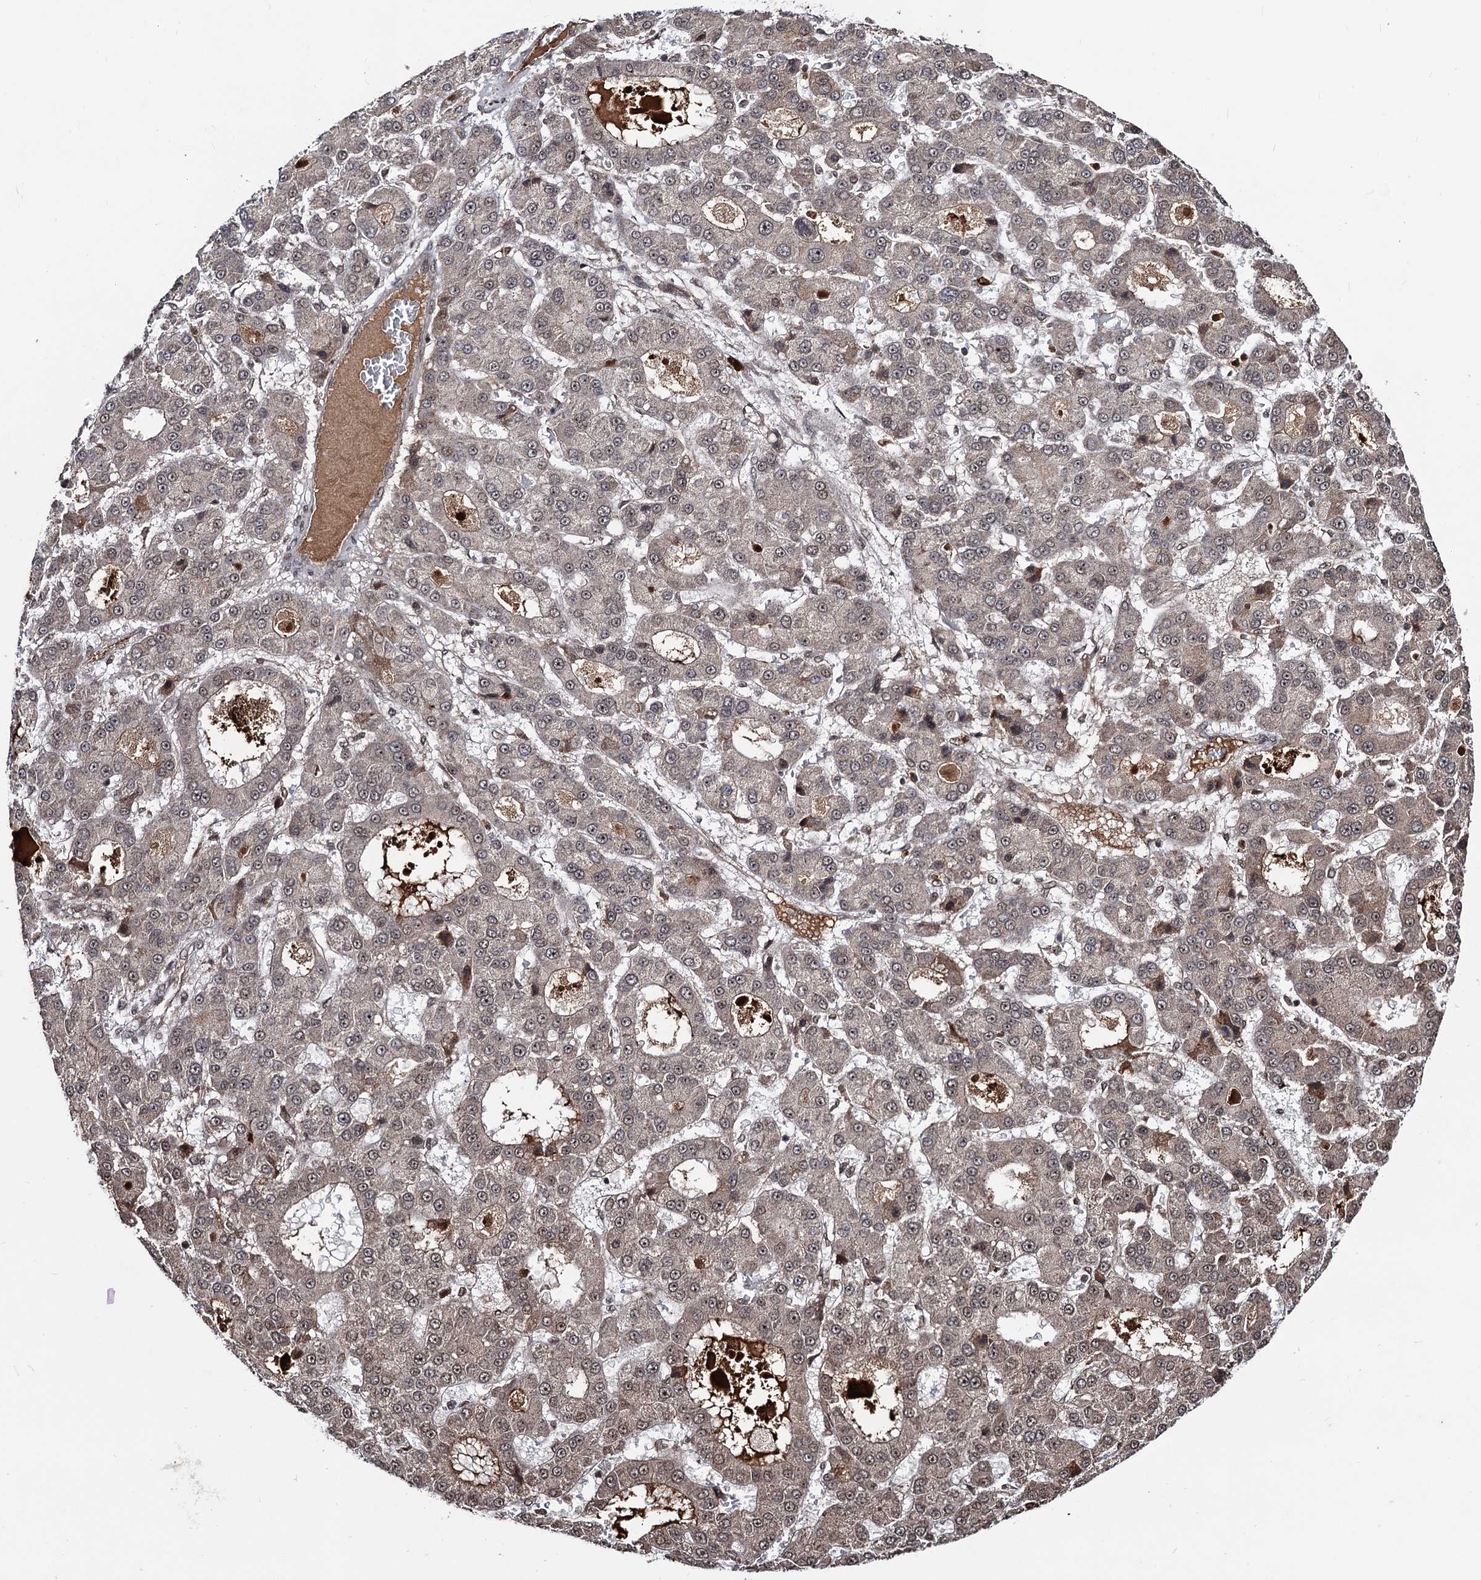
{"staining": {"intensity": "weak", "quantity": "<25%", "location": "cytoplasmic/membranous,nuclear"}, "tissue": "liver cancer", "cell_type": "Tumor cells", "image_type": "cancer", "snomed": [{"axis": "morphology", "description": "Carcinoma, Hepatocellular, NOS"}, {"axis": "topography", "description": "Liver"}], "caption": "This is an IHC histopathology image of human liver hepatocellular carcinoma. There is no staining in tumor cells.", "gene": "SFSWAP", "patient": {"sex": "male", "age": 70}}